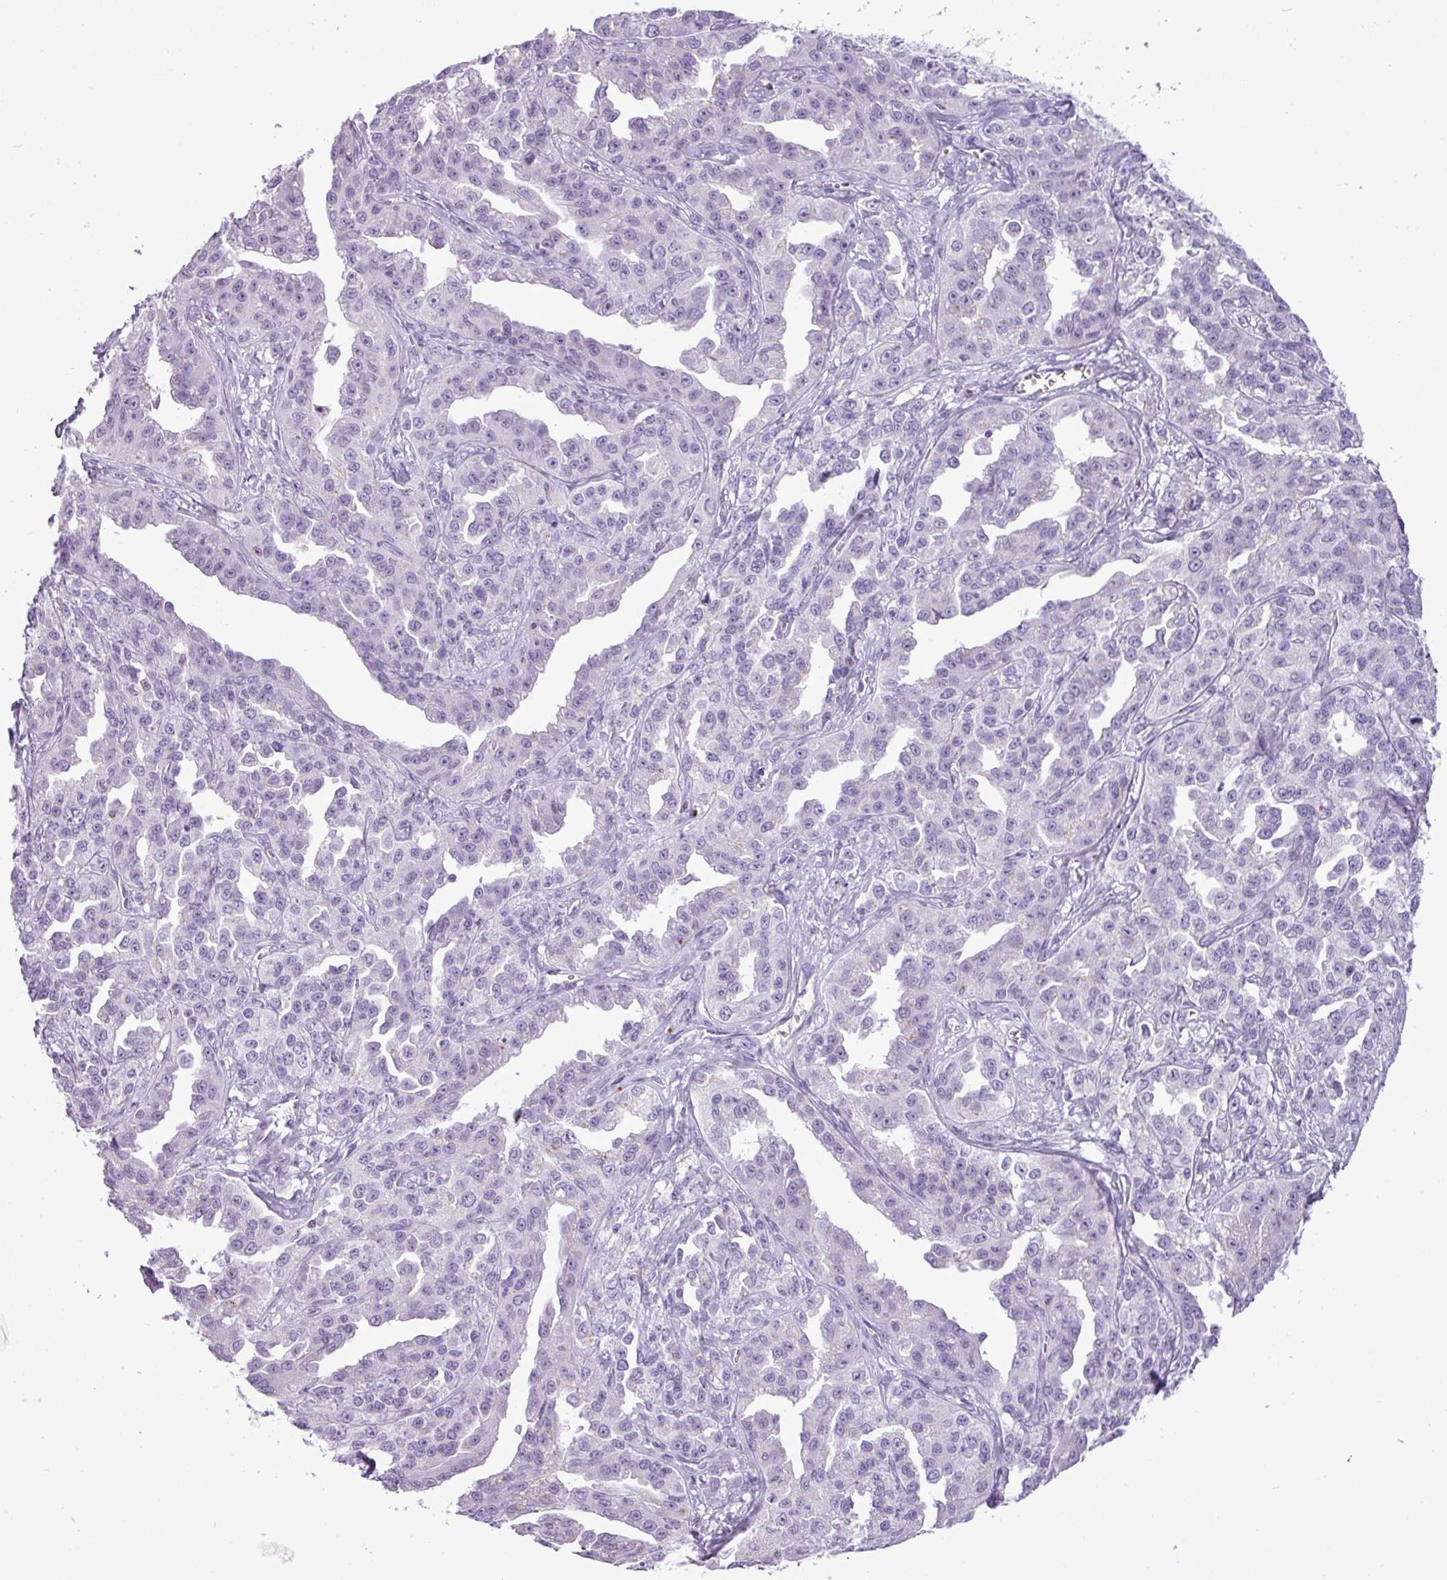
{"staining": {"intensity": "negative", "quantity": "none", "location": "none"}, "tissue": "ovarian cancer", "cell_type": "Tumor cells", "image_type": "cancer", "snomed": [{"axis": "morphology", "description": "Cystadenocarcinoma, serous, NOS"}, {"axis": "topography", "description": "Ovary"}], "caption": "IHC micrograph of human ovarian cancer (serous cystadenocarcinoma) stained for a protein (brown), which displays no staining in tumor cells.", "gene": "FAM43A", "patient": {"sex": "female", "age": 75}}